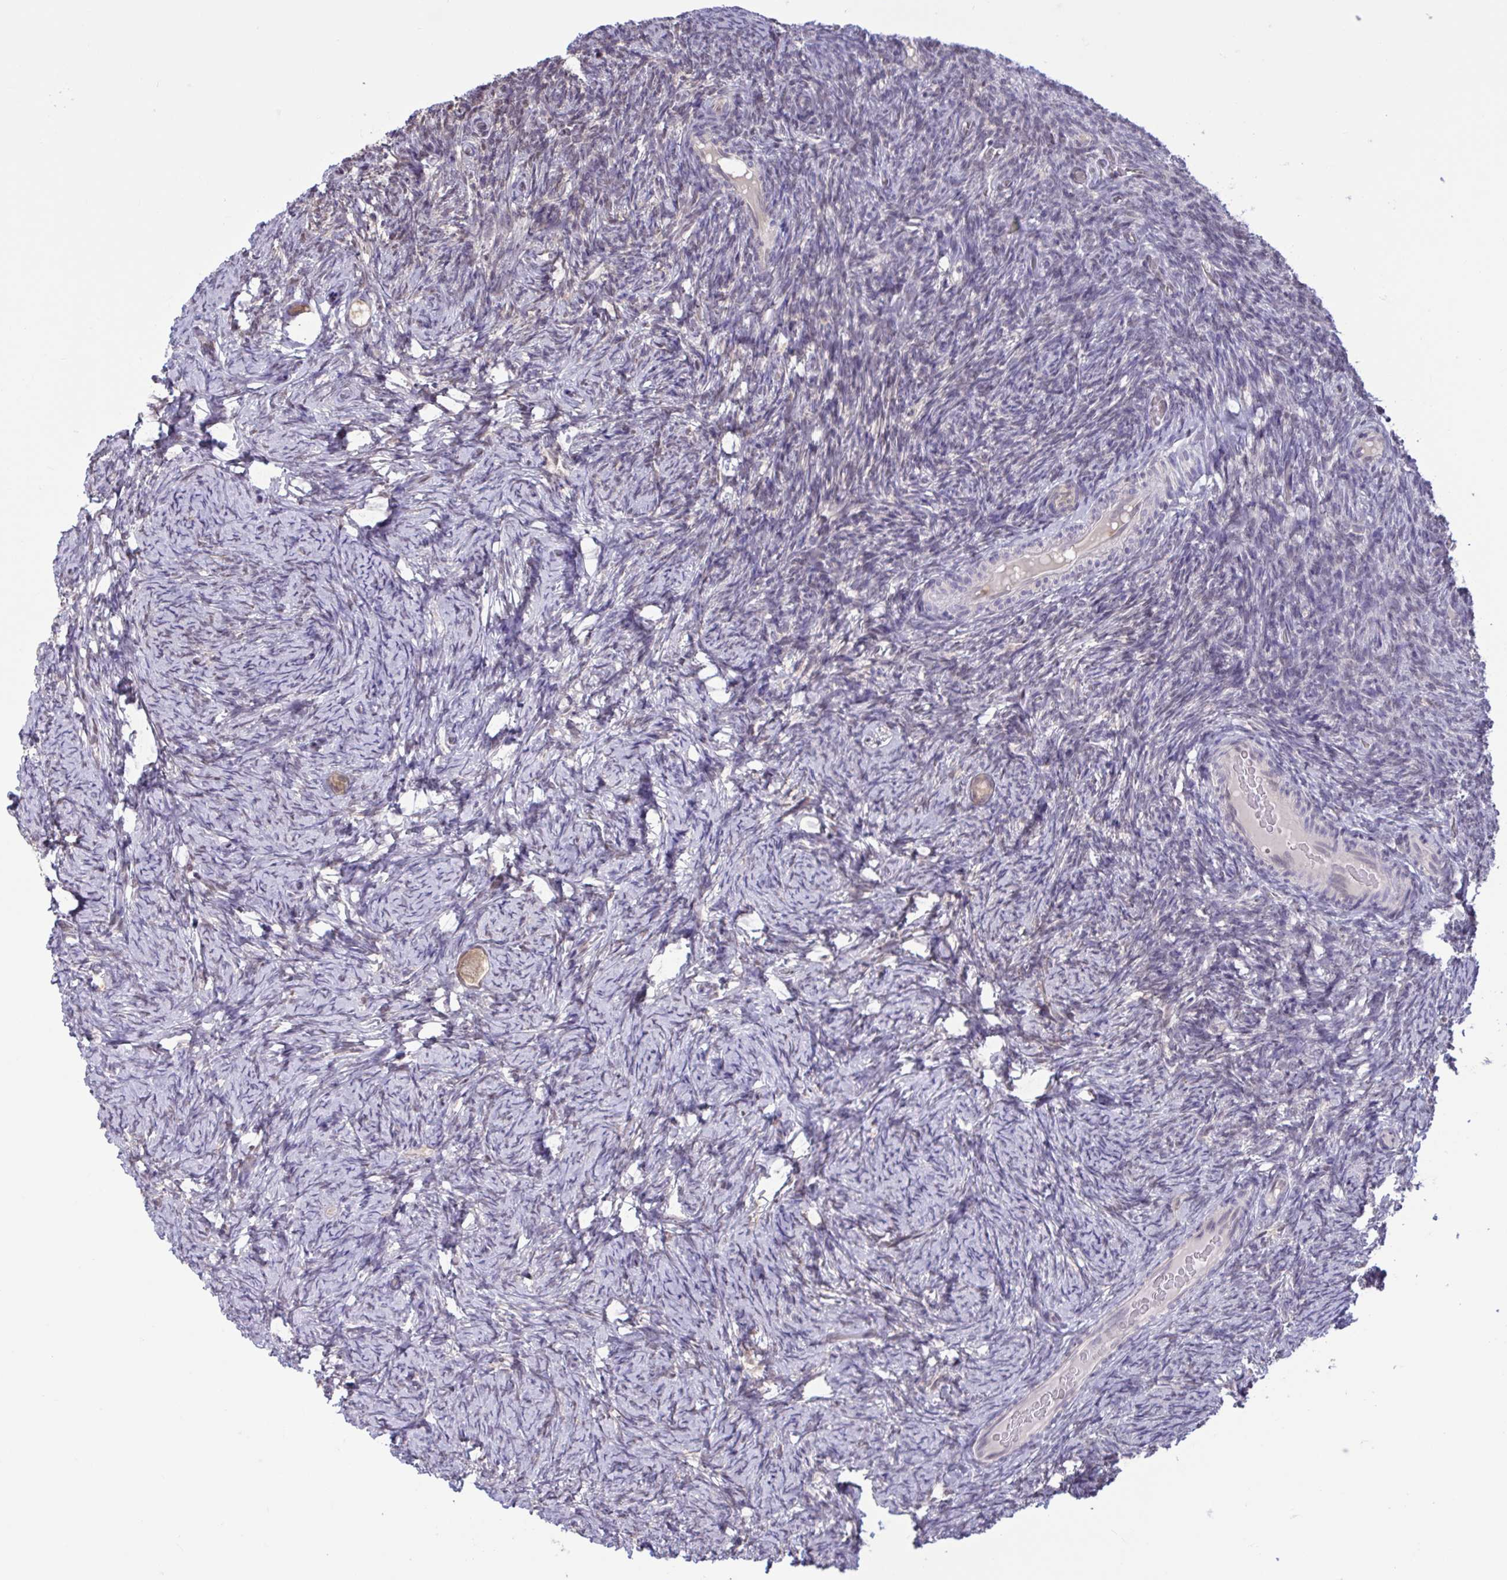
{"staining": {"intensity": "weak", "quantity": ">75%", "location": "cytoplasmic/membranous"}, "tissue": "ovary", "cell_type": "Follicle cells", "image_type": "normal", "snomed": [{"axis": "morphology", "description": "Normal tissue, NOS"}, {"axis": "topography", "description": "Ovary"}], "caption": "A low amount of weak cytoplasmic/membranous positivity is identified in approximately >75% of follicle cells in unremarkable ovary. The staining is performed using DAB (3,3'-diaminobenzidine) brown chromogen to label protein expression. The nuclei are counter-stained blue using hematoxylin.", "gene": "RBL1", "patient": {"sex": "female", "age": 34}}